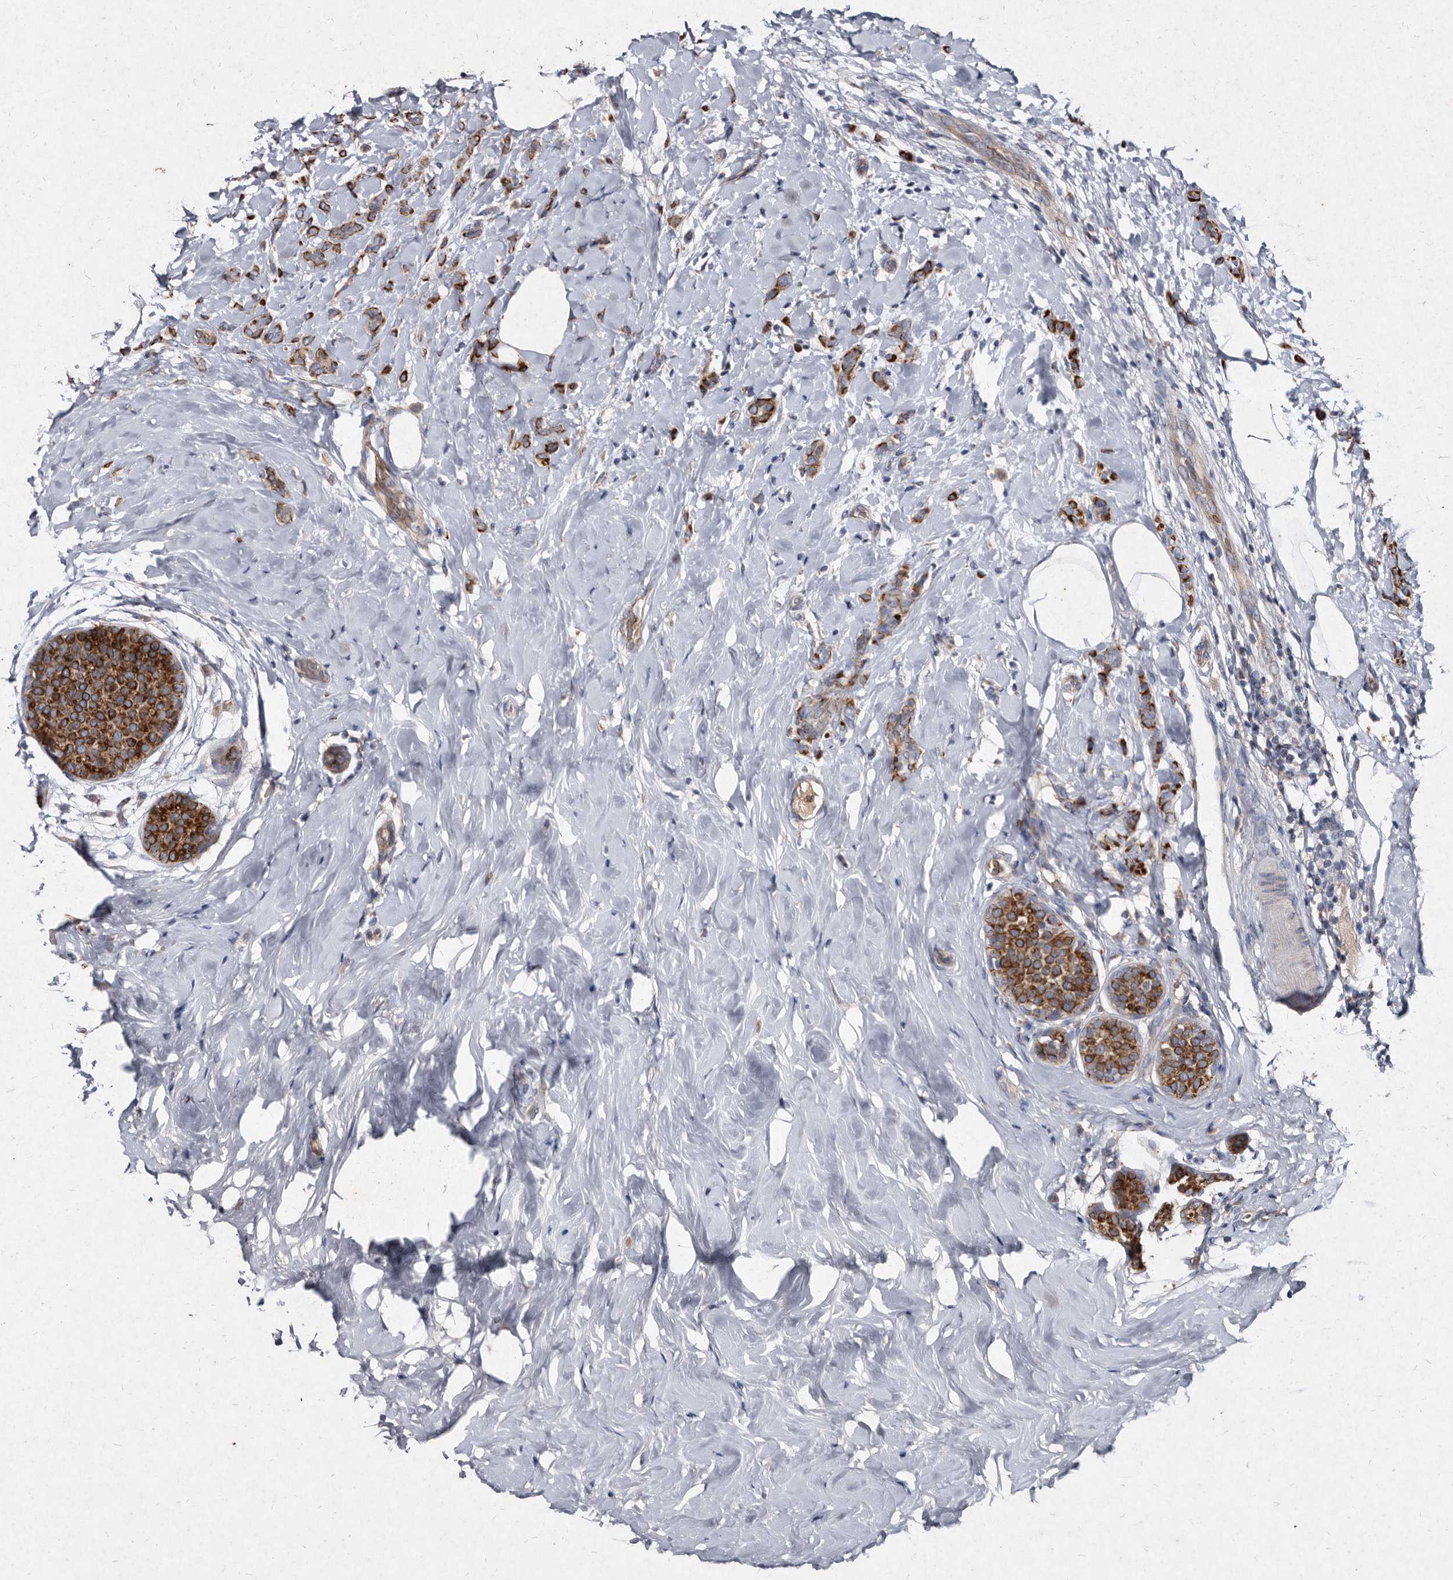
{"staining": {"intensity": "strong", "quantity": ">75%", "location": "cytoplasmic/membranous"}, "tissue": "breast cancer", "cell_type": "Tumor cells", "image_type": "cancer", "snomed": [{"axis": "morphology", "description": "Lobular carcinoma, in situ"}, {"axis": "morphology", "description": "Lobular carcinoma"}, {"axis": "topography", "description": "Breast"}], "caption": "Immunohistochemistry (IHC) staining of breast cancer (lobular carcinoma in situ), which exhibits high levels of strong cytoplasmic/membranous positivity in about >75% of tumor cells indicating strong cytoplasmic/membranous protein expression. The staining was performed using DAB (brown) for protein detection and nuclei were counterstained in hematoxylin (blue).", "gene": "YPEL3", "patient": {"sex": "female", "age": 41}}